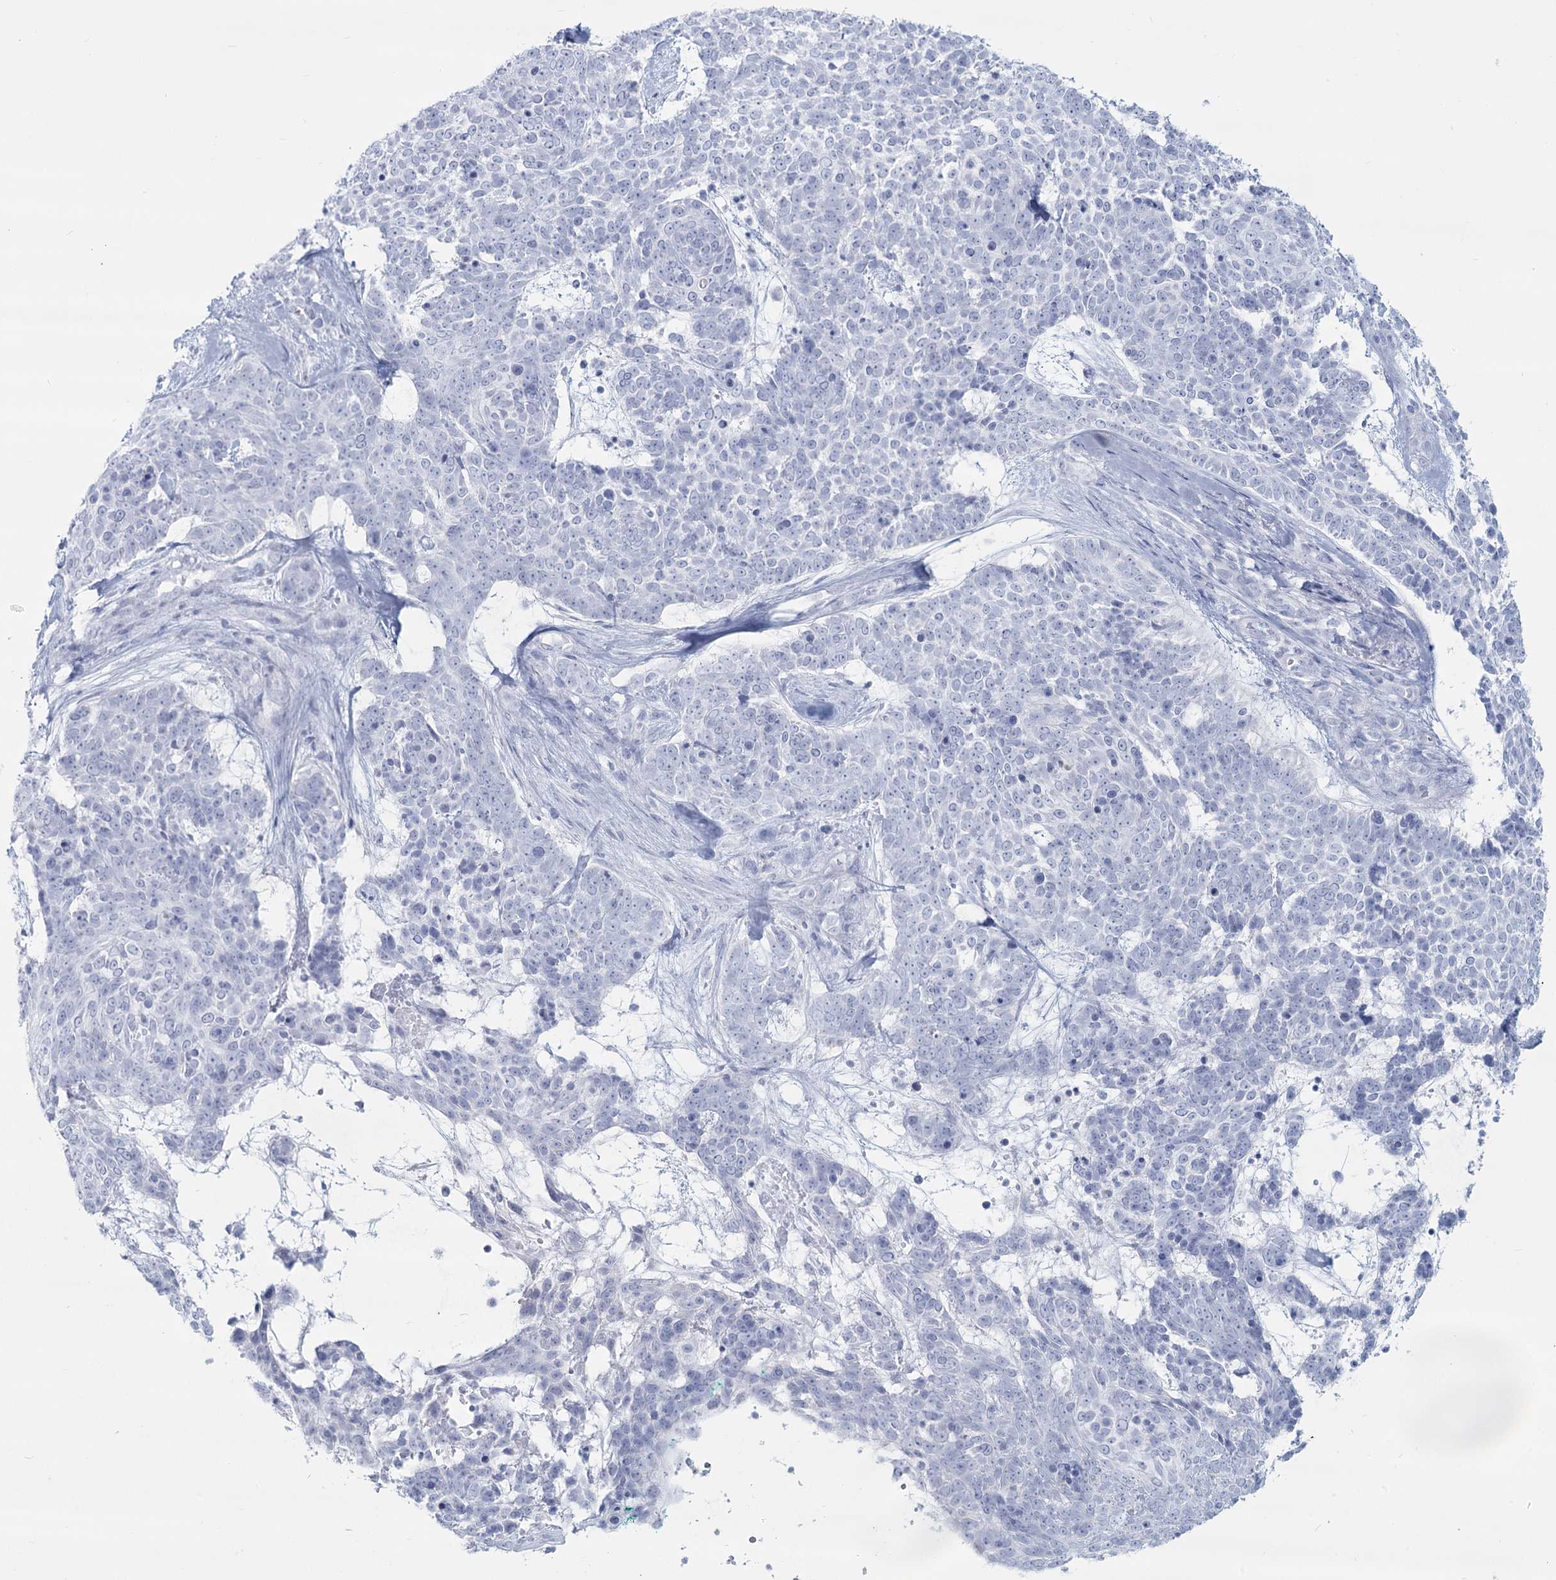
{"staining": {"intensity": "negative", "quantity": "none", "location": "none"}, "tissue": "skin cancer", "cell_type": "Tumor cells", "image_type": "cancer", "snomed": [{"axis": "morphology", "description": "Basal cell carcinoma"}, {"axis": "topography", "description": "Skin"}], "caption": "A histopathology image of basal cell carcinoma (skin) stained for a protein reveals no brown staining in tumor cells.", "gene": "SLC6A19", "patient": {"sex": "female", "age": 81}}